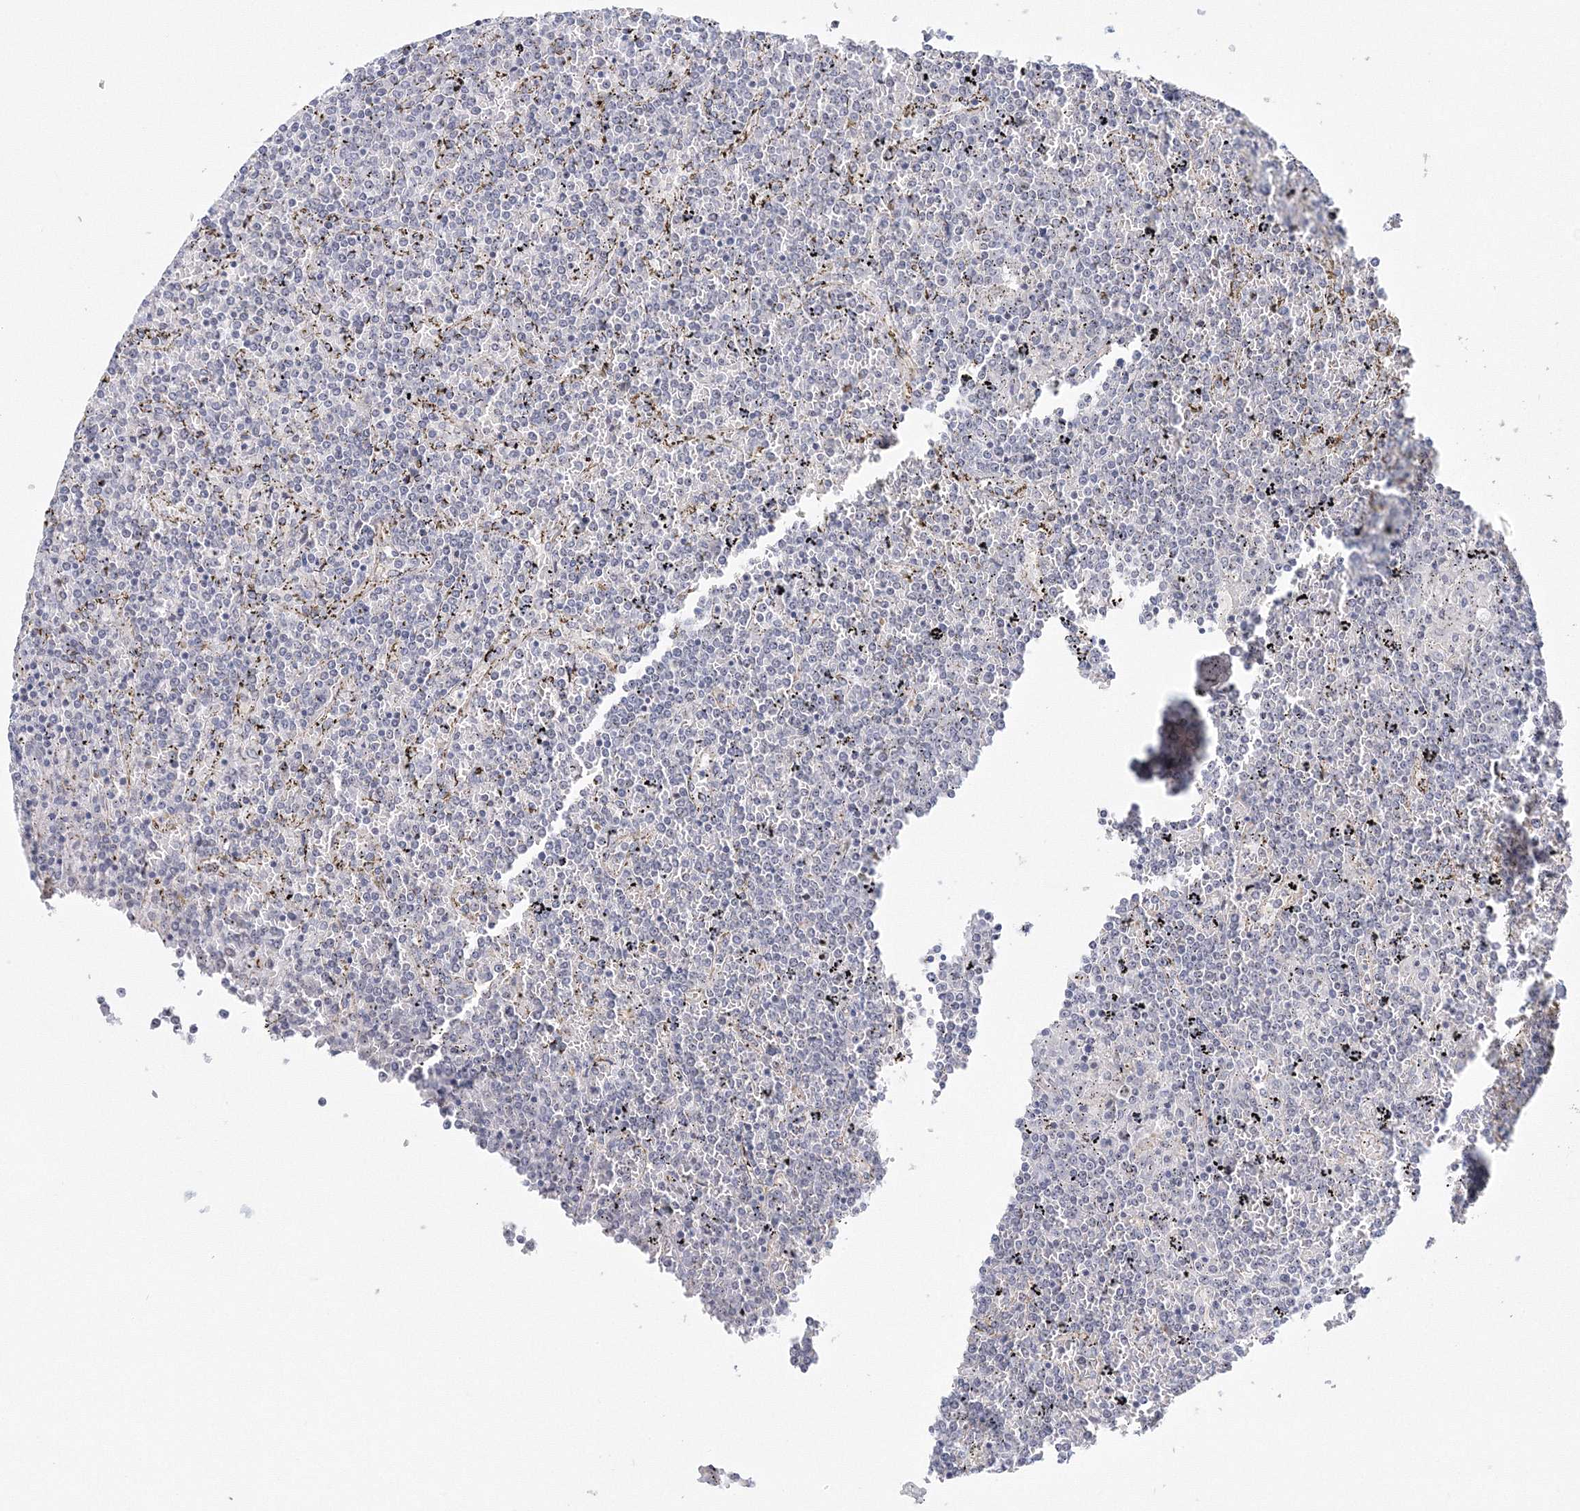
{"staining": {"intensity": "negative", "quantity": "none", "location": "none"}, "tissue": "lymphoma", "cell_type": "Tumor cells", "image_type": "cancer", "snomed": [{"axis": "morphology", "description": "Malignant lymphoma, non-Hodgkin's type, Low grade"}, {"axis": "topography", "description": "Spleen"}], "caption": "Immunohistochemistry image of lymphoma stained for a protein (brown), which shows no expression in tumor cells. The staining is performed using DAB brown chromogen with nuclei counter-stained in using hematoxylin.", "gene": "SIRT7", "patient": {"sex": "female", "age": 19}}